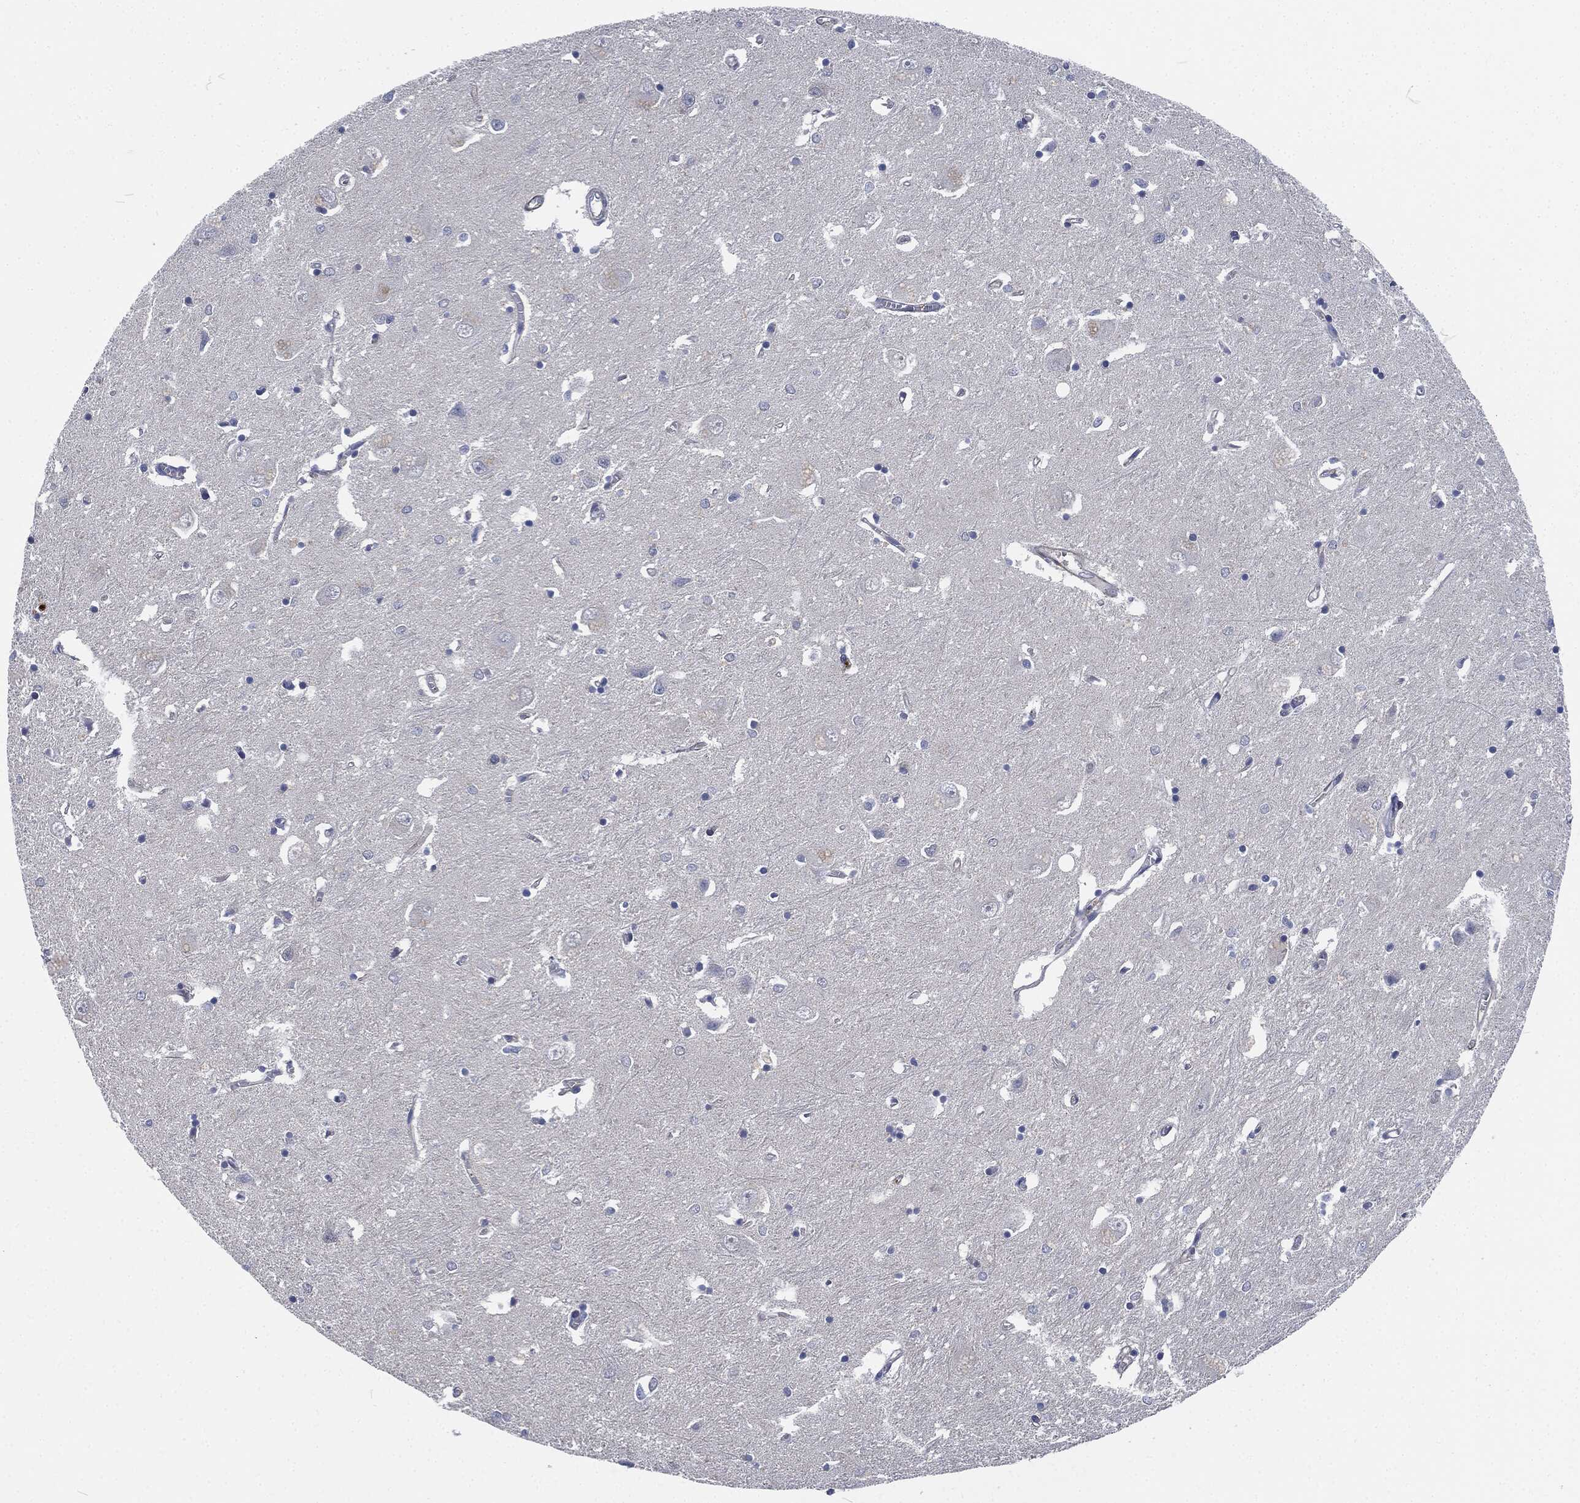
{"staining": {"intensity": "negative", "quantity": "none", "location": "none"}, "tissue": "caudate", "cell_type": "Glial cells", "image_type": "normal", "snomed": [{"axis": "morphology", "description": "Normal tissue, NOS"}, {"axis": "topography", "description": "Lateral ventricle wall"}], "caption": "The photomicrograph demonstrates no significant expression in glial cells of caudate. (DAB (3,3'-diaminobenzidine) immunohistochemistry (IHC) with hematoxylin counter stain).", "gene": "MPO", "patient": {"sex": "male", "age": 54}}